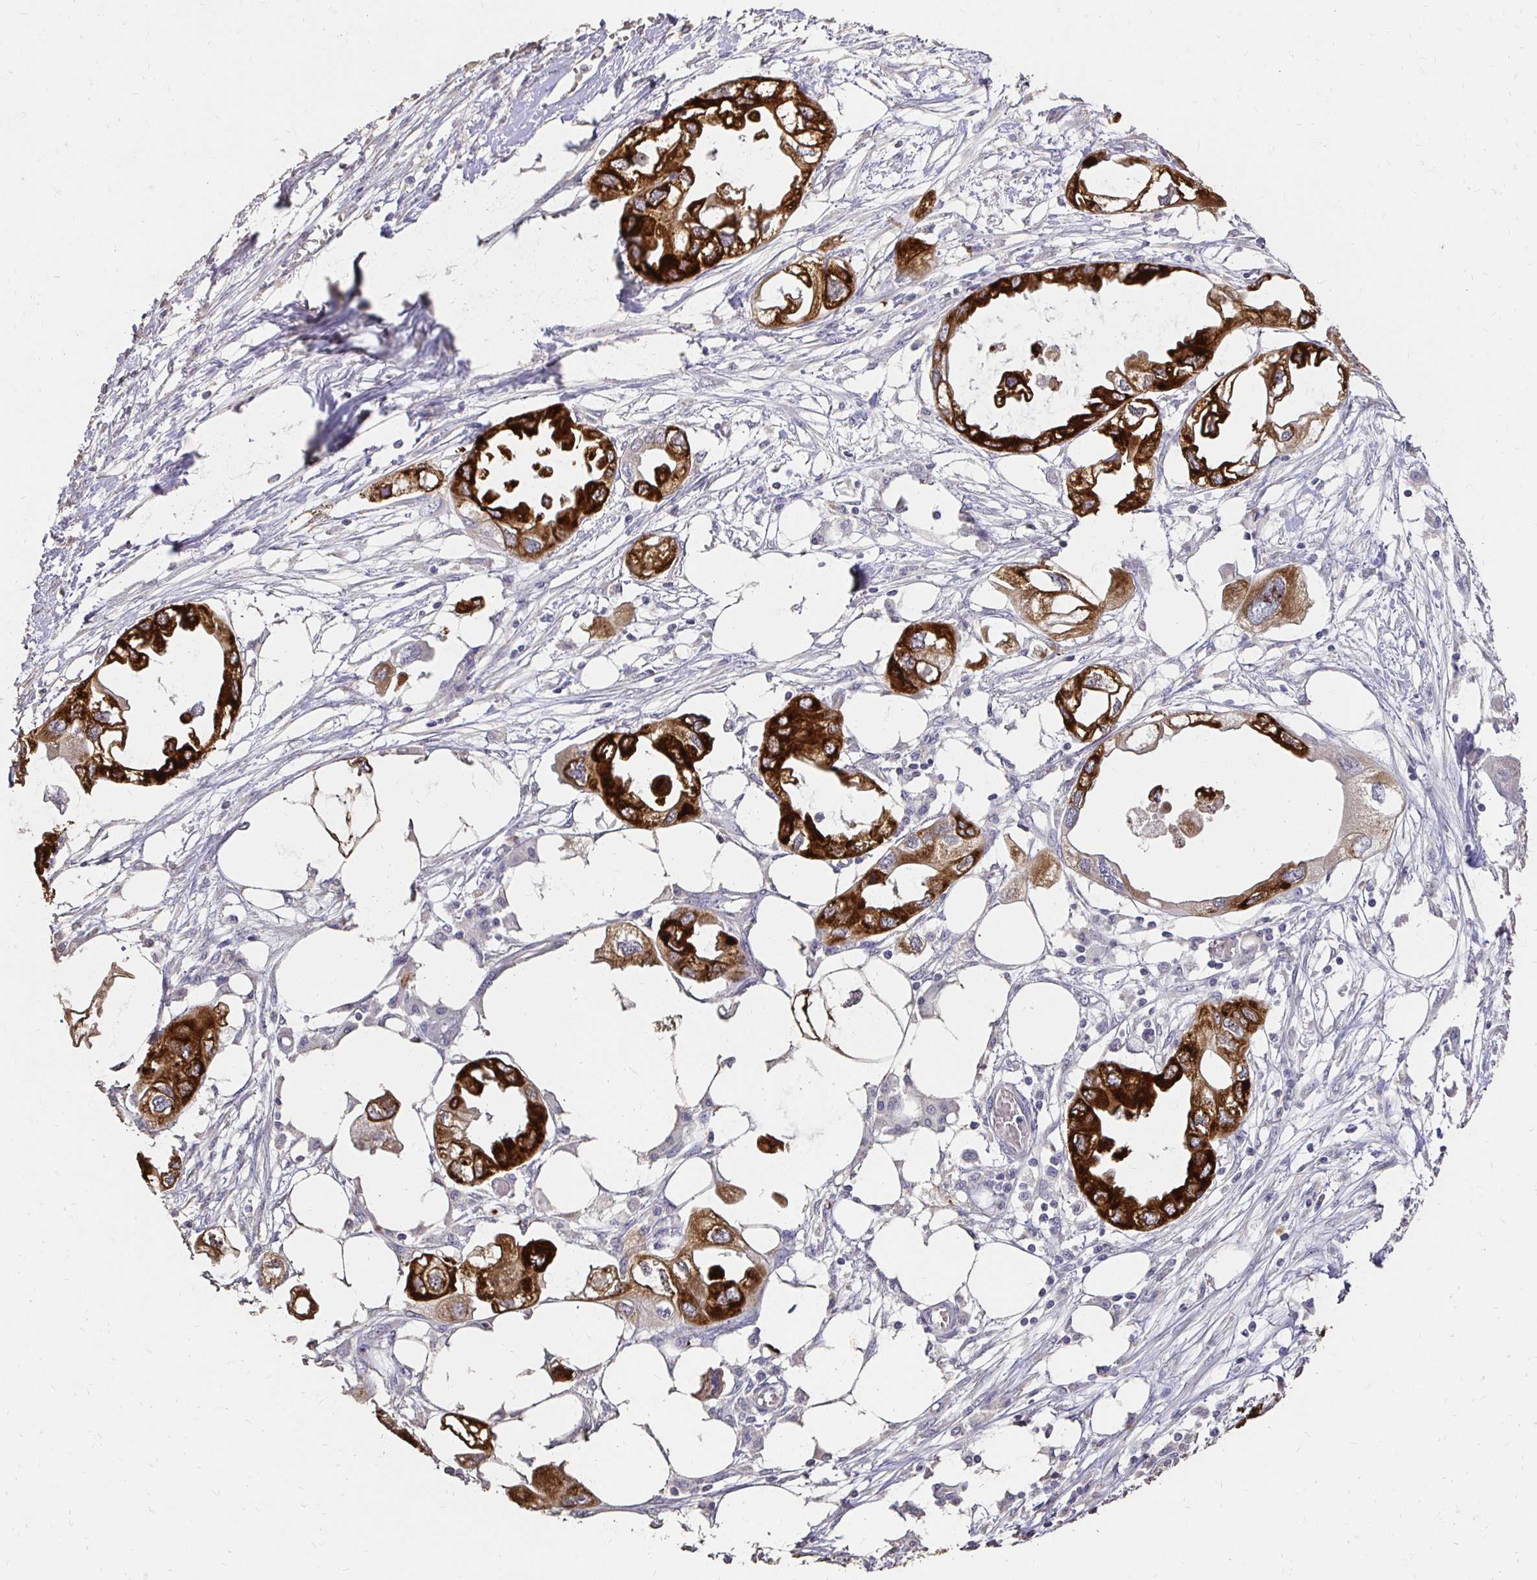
{"staining": {"intensity": "strong", "quantity": ">75%", "location": "cytoplasmic/membranous"}, "tissue": "endometrial cancer", "cell_type": "Tumor cells", "image_type": "cancer", "snomed": [{"axis": "morphology", "description": "Adenocarcinoma, NOS"}, {"axis": "morphology", "description": "Adenocarcinoma, metastatic, NOS"}, {"axis": "topography", "description": "Adipose tissue"}, {"axis": "topography", "description": "Endometrium"}], "caption": "A brown stain highlights strong cytoplasmic/membranous positivity of a protein in endometrial cancer (adenocarcinoma) tumor cells. The protein is shown in brown color, while the nuclei are stained blue.", "gene": "UGT1A6", "patient": {"sex": "female", "age": 67}}